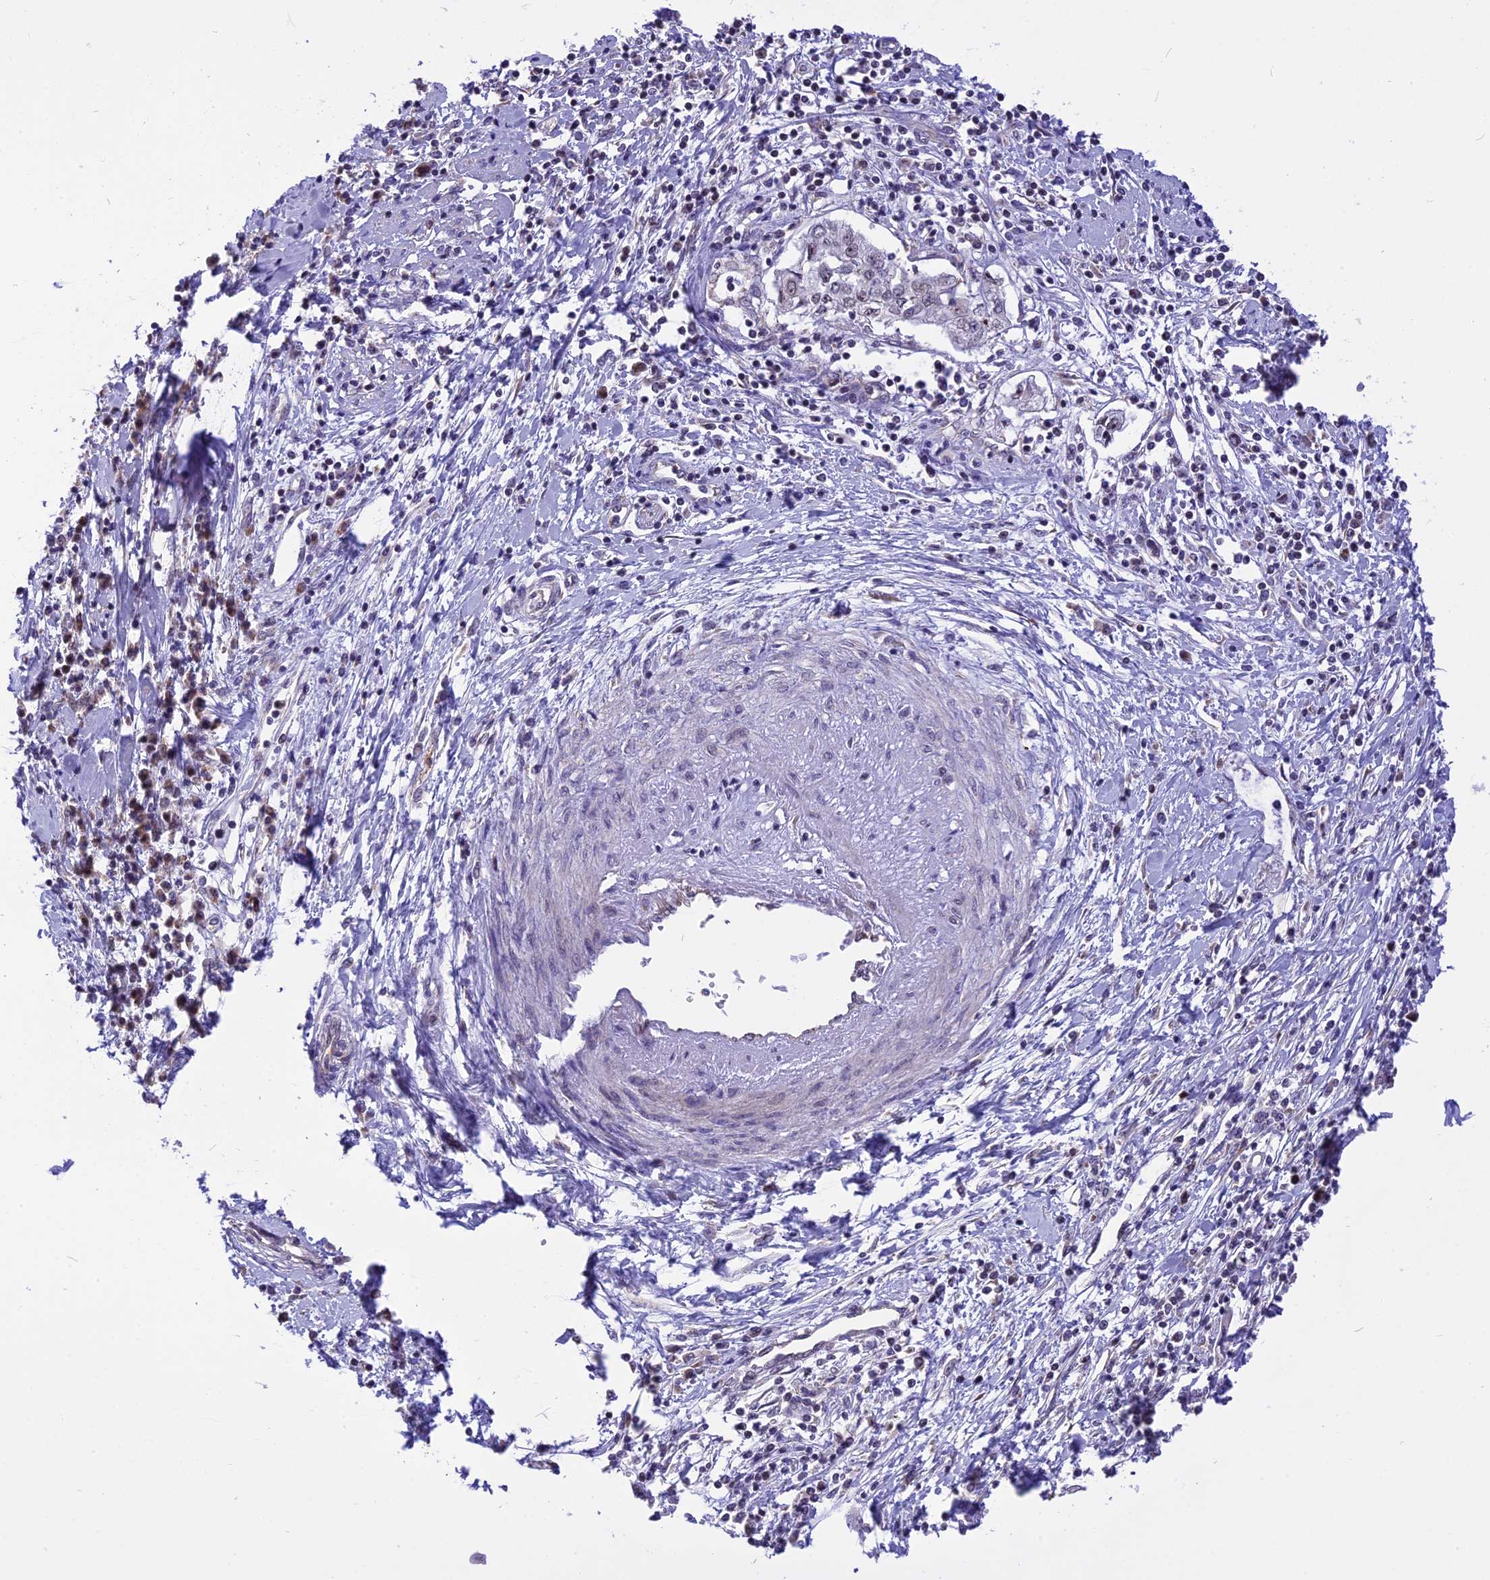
{"staining": {"intensity": "moderate", "quantity": "<25%", "location": "nuclear"}, "tissue": "cervical cancer", "cell_type": "Tumor cells", "image_type": "cancer", "snomed": [{"axis": "morphology", "description": "Squamous cell carcinoma, NOS"}, {"axis": "topography", "description": "Cervix"}], "caption": "The immunohistochemical stain labels moderate nuclear expression in tumor cells of cervical cancer (squamous cell carcinoma) tissue. (Brightfield microscopy of DAB IHC at high magnification).", "gene": "CMSS1", "patient": {"sex": "female", "age": 35}}